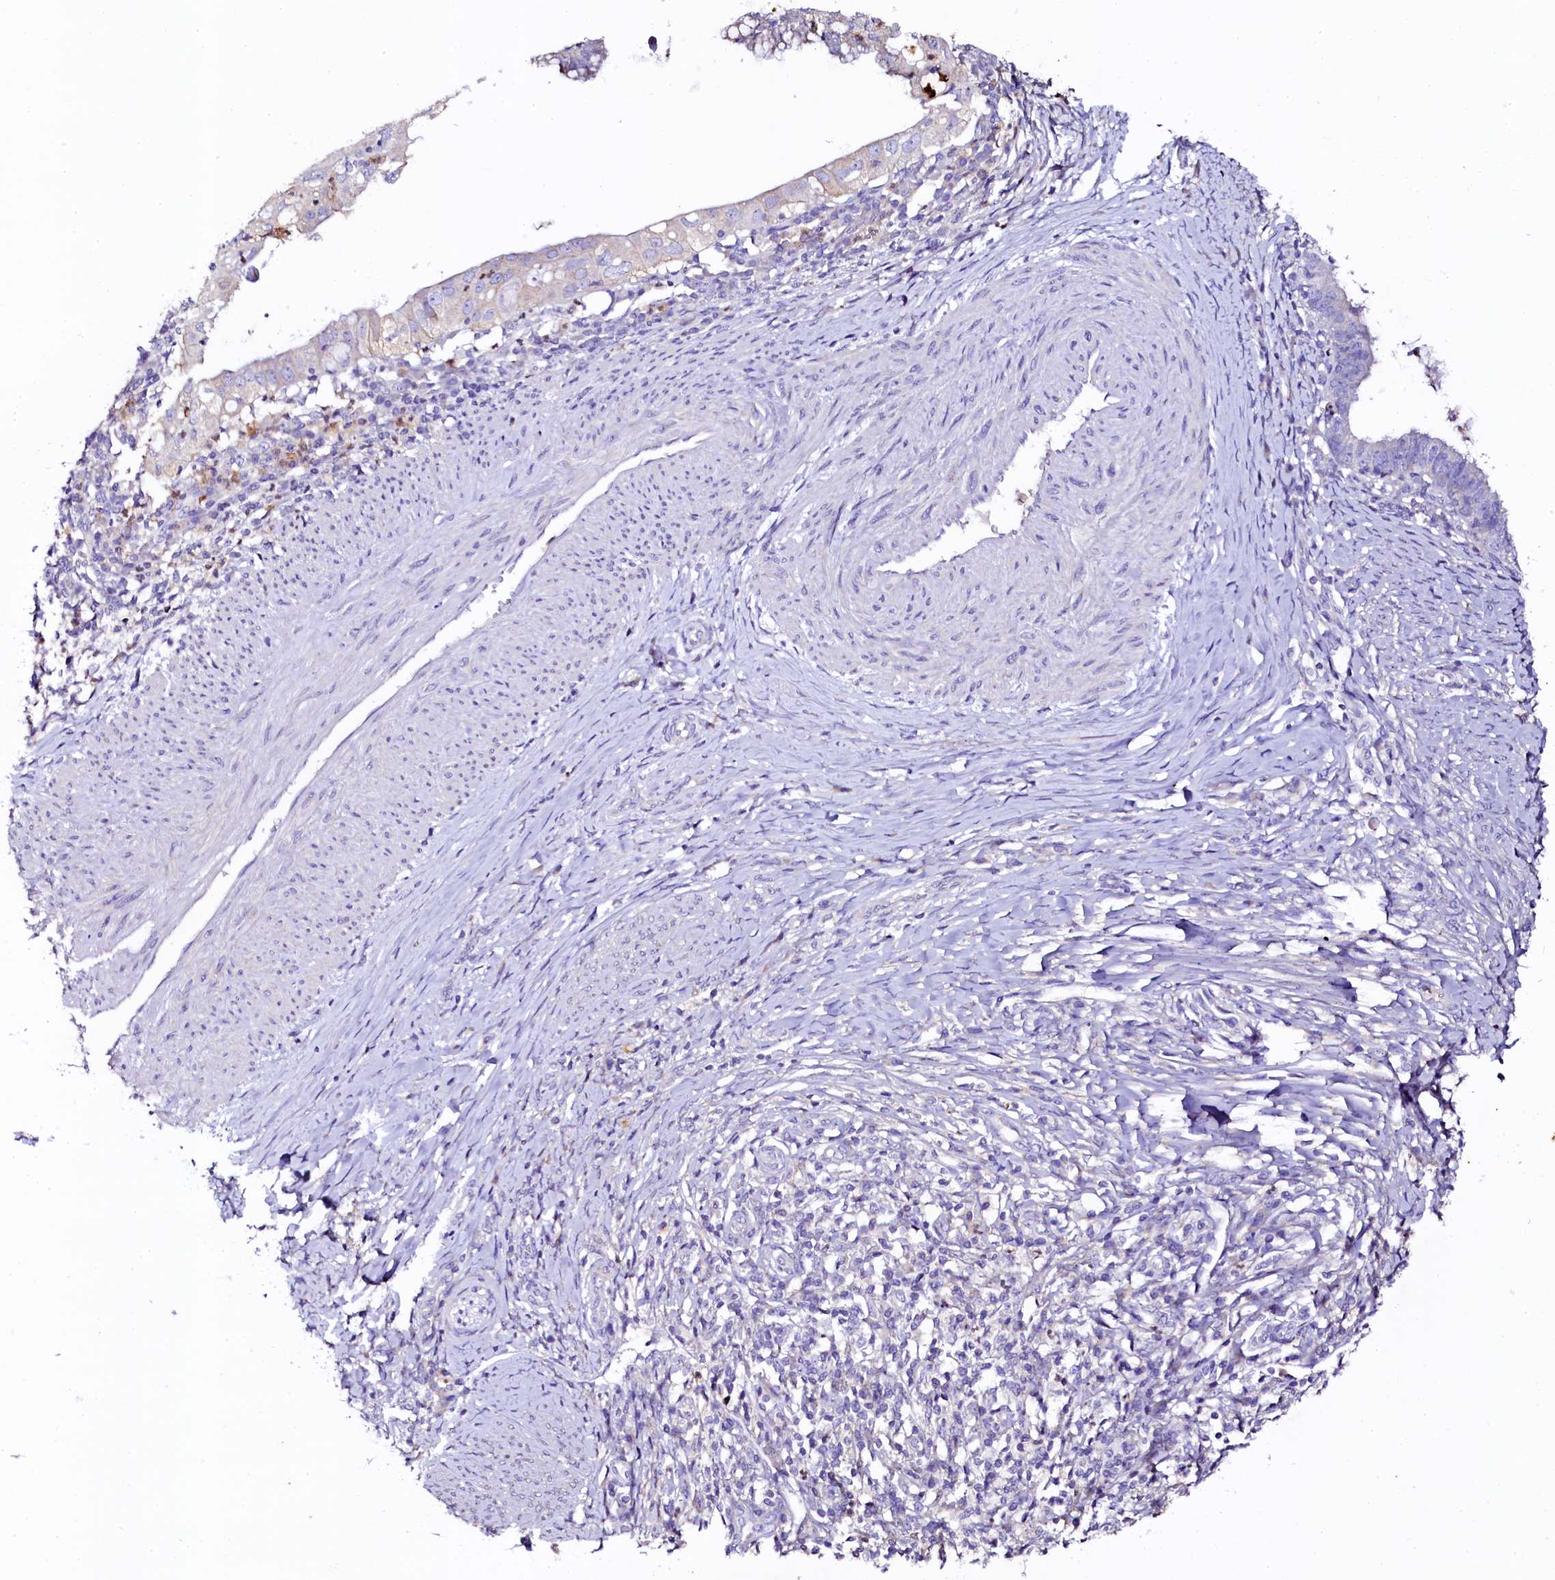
{"staining": {"intensity": "negative", "quantity": "none", "location": "none"}, "tissue": "cervical cancer", "cell_type": "Tumor cells", "image_type": "cancer", "snomed": [{"axis": "morphology", "description": "Adenocarcinoma, NOS"}, {"axis": "topography", "description": "Cervix"}], "caption": "This is an IHC micrograph of human cervical cancer (adenocarcinoma). There is no positivity in tumor cells.", "gene": "NAA16", "patient": {"sex": "female", "age": 36}}